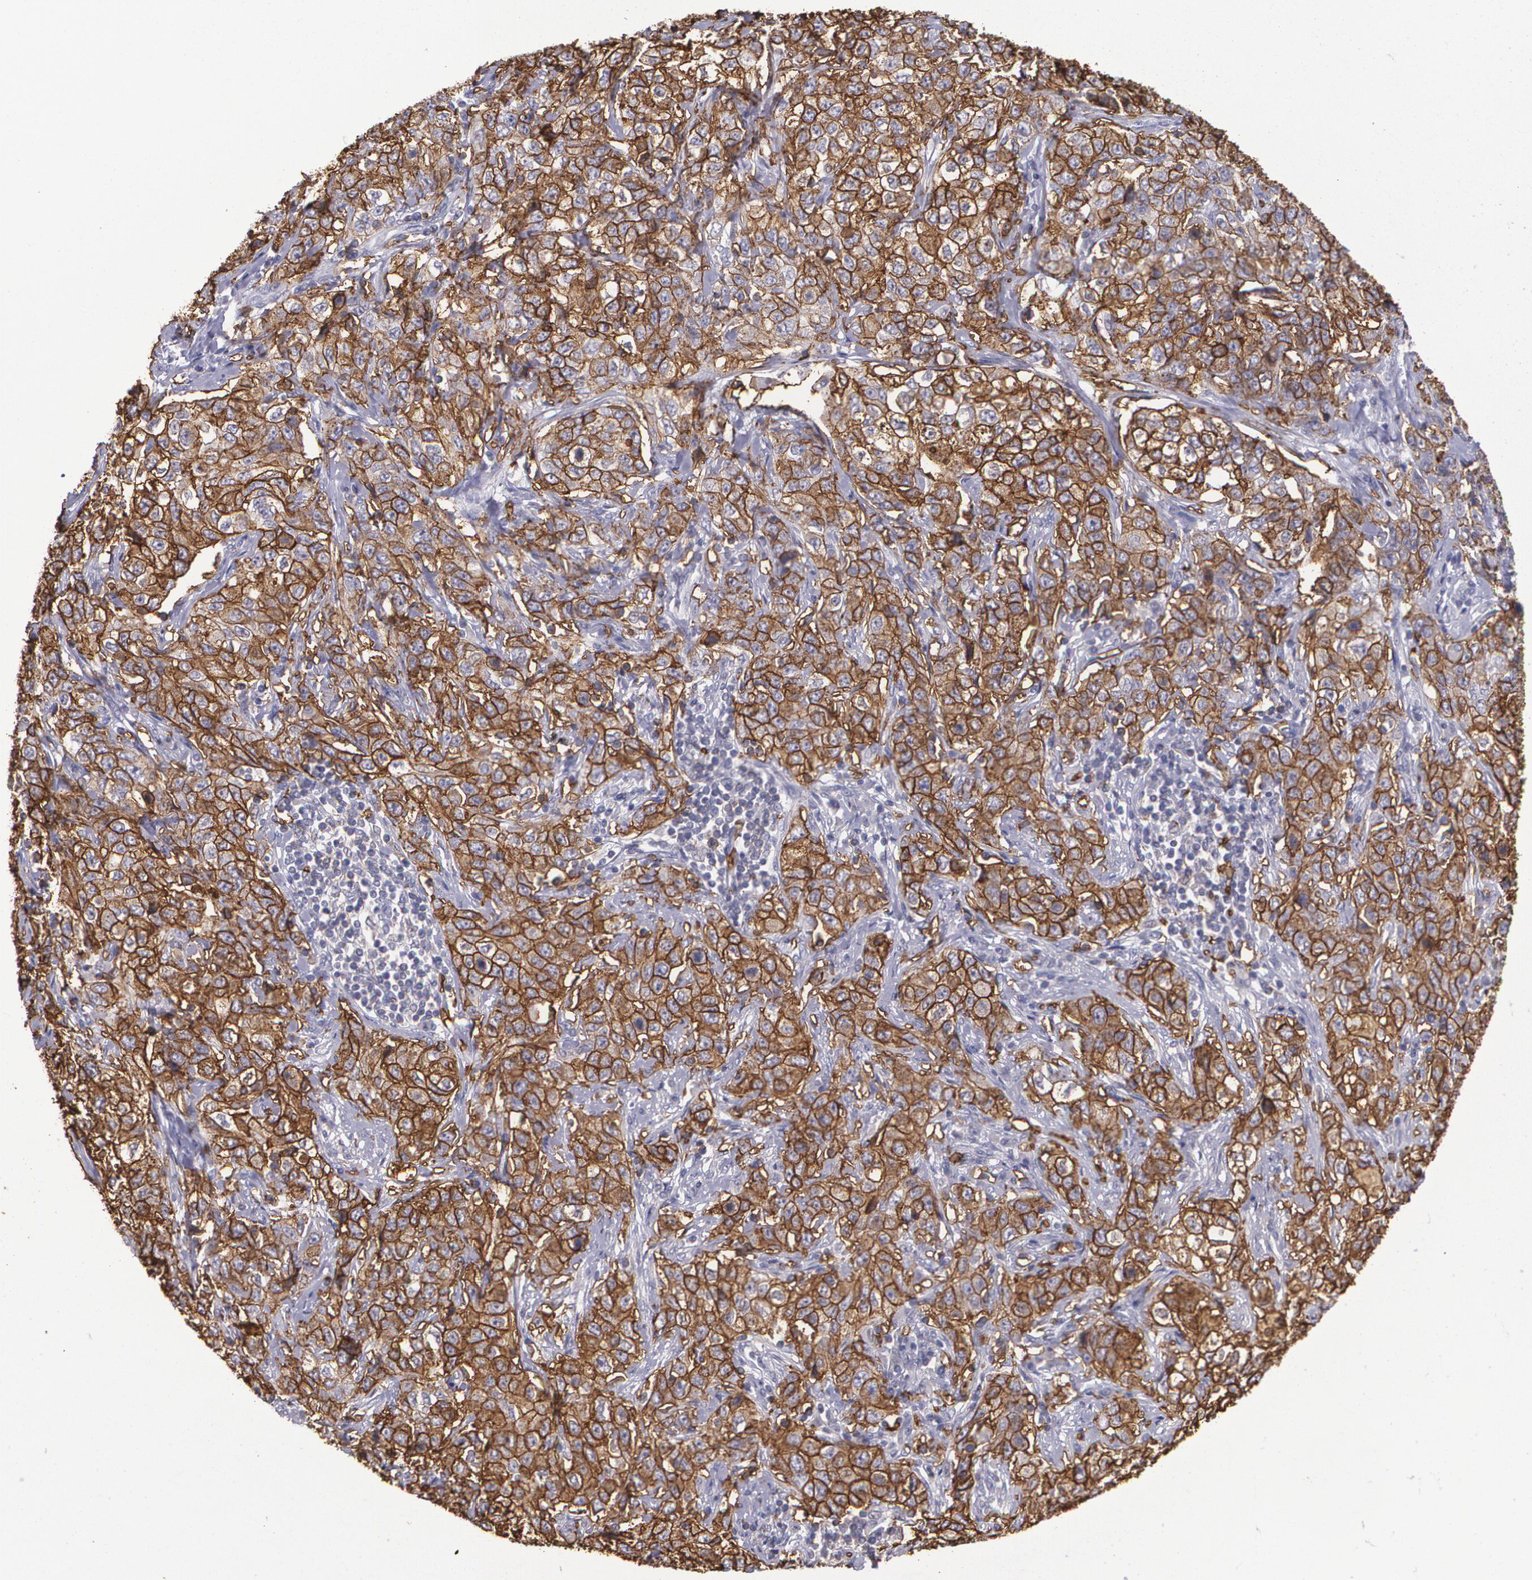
{"staining": {"intensity": "strong", "quantity": ">75%", "location": "cytoplasmic/membranous"}, "tissue": "stomach cancer", "cell_type": "Tumor cells", "image_type": "cancer", "snomed": [{"axis": "morphology", "description": "Adenocarcinoma, NOS"}, {"axis": "topography", "description": "Stomach"}], "caption": "Brown immunohistochemical staining in stomach adenocarcinoma displays strong cytoplasmic/membranous positivity in approximately >75% of tumor cells. (brown staining indicates protein expression, while blue staining denotes nuclei).", "gene": "SLC2A1", "patient": {"sex": "male", "age": 48}}